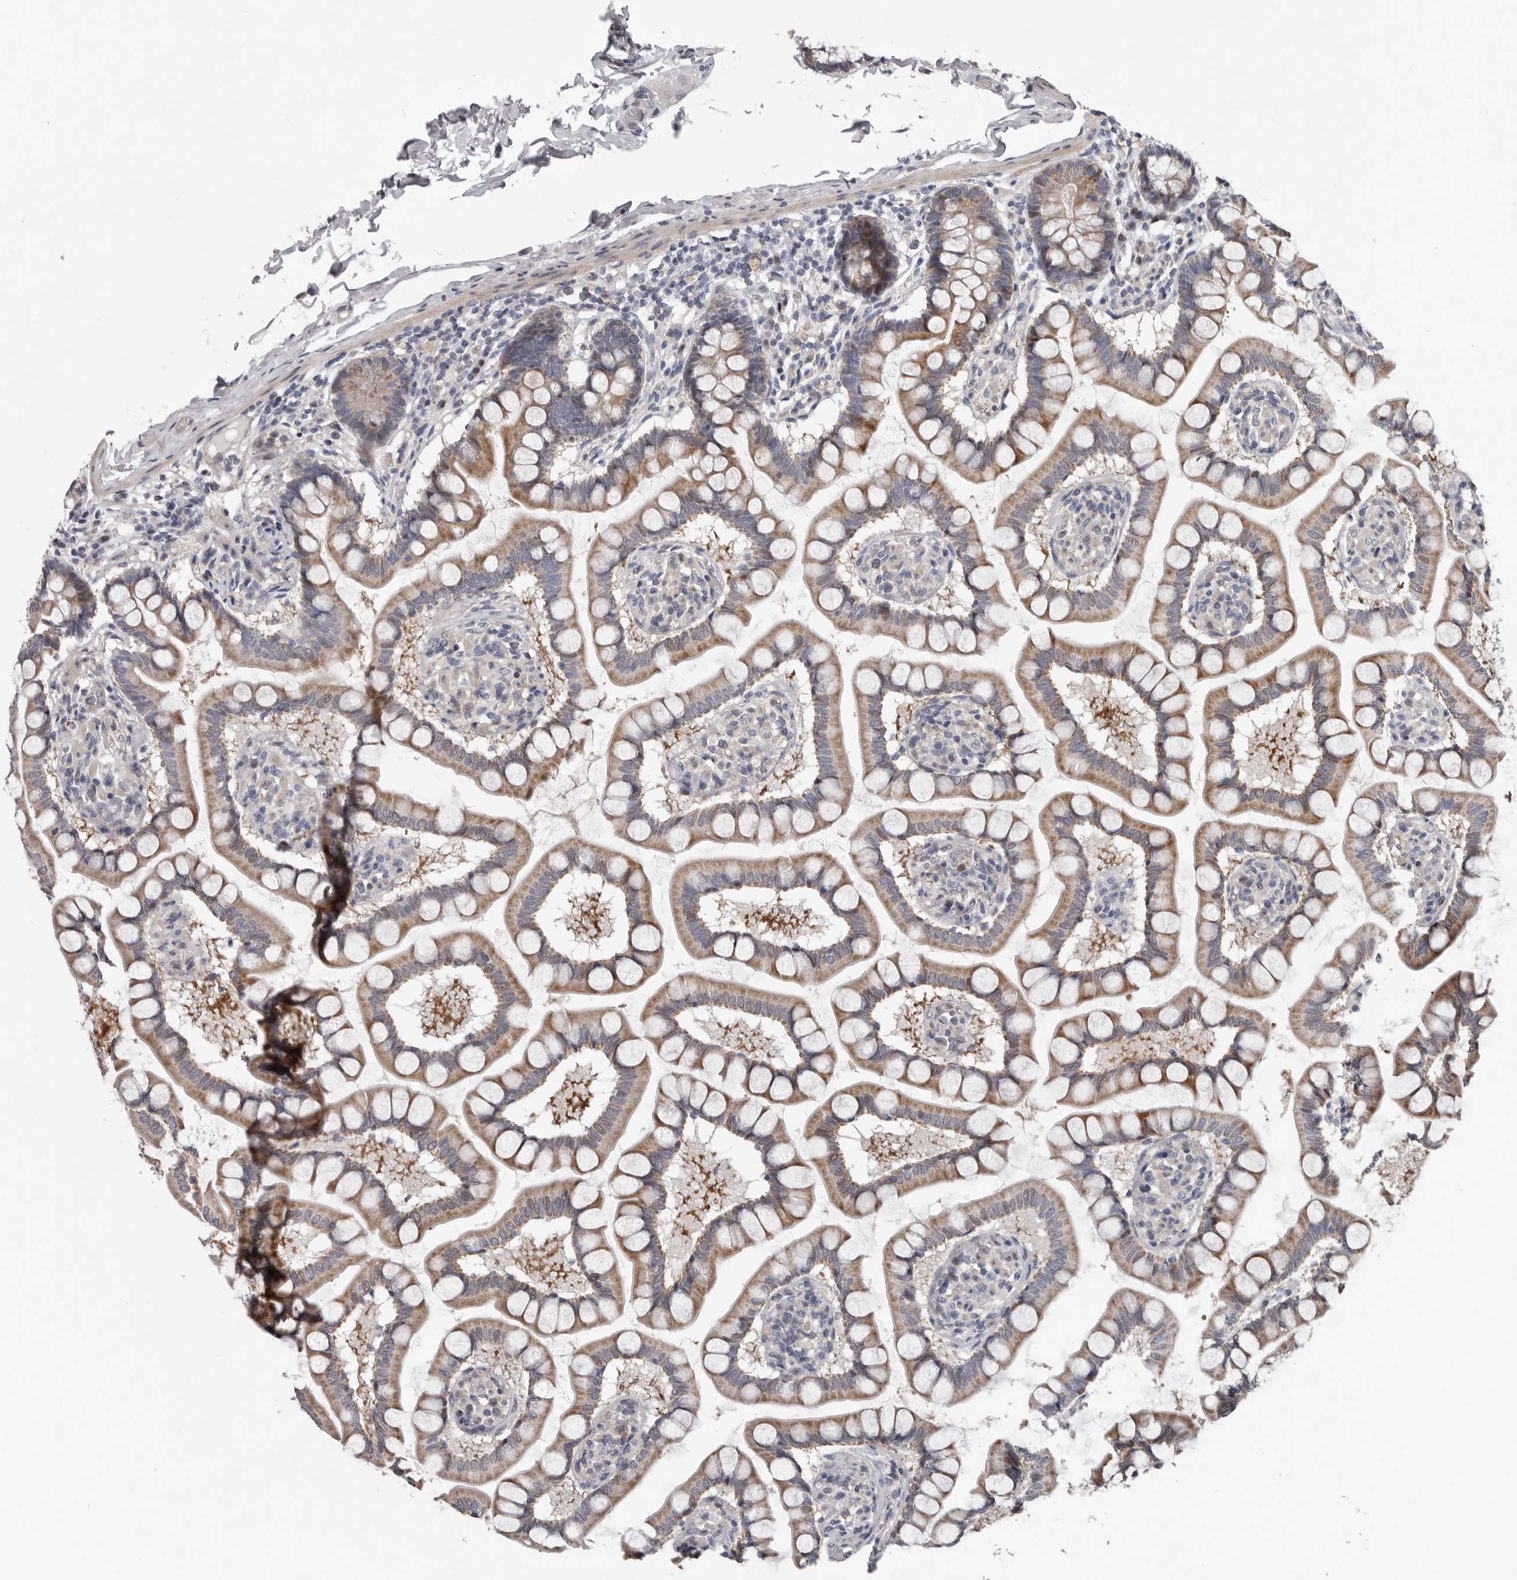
{"staining": {"intensity": "moderate", "quantity": ">75%", "location": "cytoplasmic/membranous"}, "tissue": "small intestine", "cell_type": "Glandular cells", "image_type": "normal", "snomed": [{"axis": "morphology", "description": "Normal tissue, NOS"}, {"axis": "topography", "description": "Small intestine"}], "caption": "Approximately >75% of glandular cells in normal small intestine reveal moderate cytoplasmic/membranous protein staining as visualized by brown immunohistochemical staining.", "gene": "RNF217", "patient": {"sex": "male", "age": 41}}